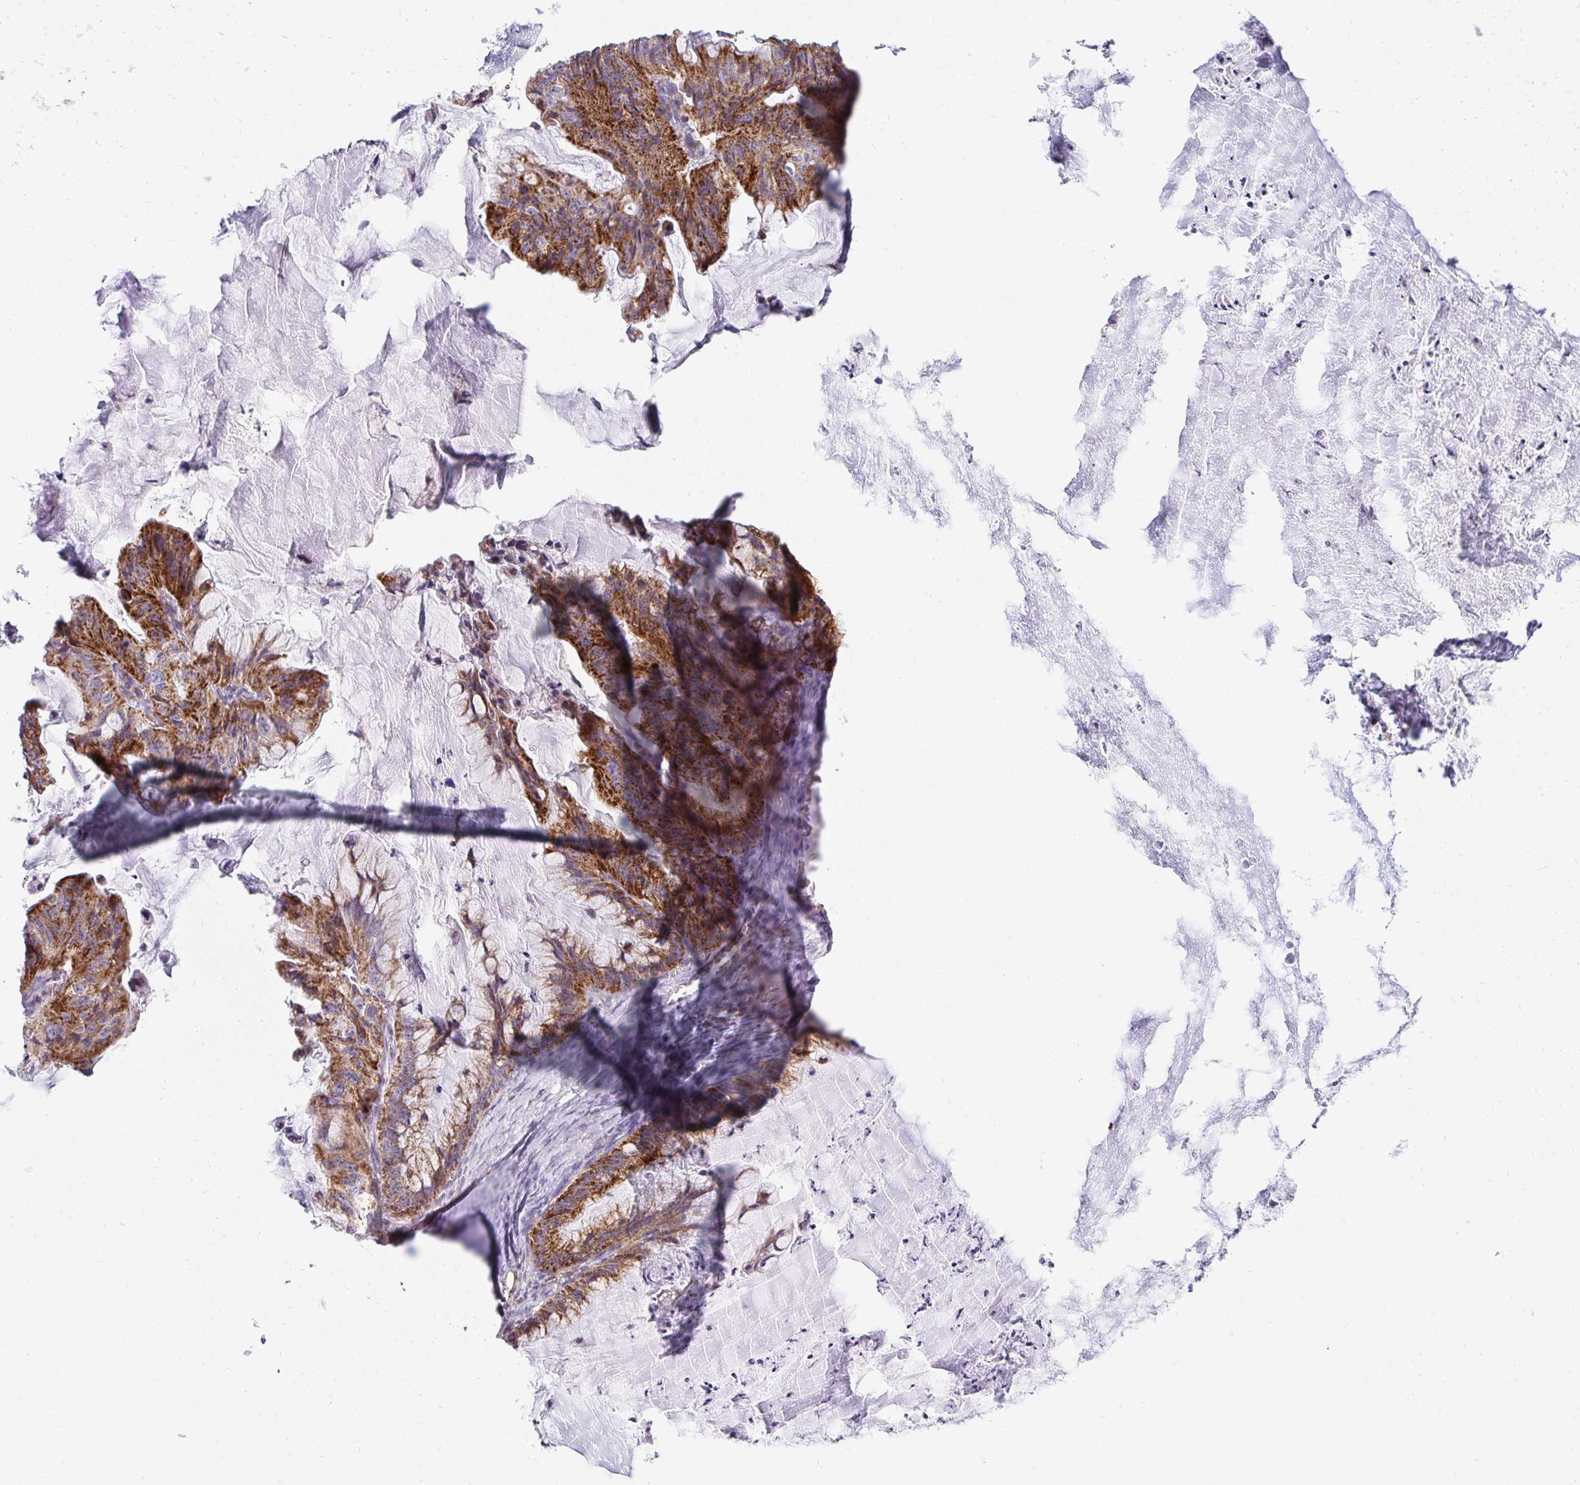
{"staining": {"intensity": "moderate", "quantity": ">75%", "location": "cytoplasmic/membranous"}, "tissue": "ovarian cancer", "cell_type": "Tumor cells", "image_type": "cancer", "snomed": [{"axis": "morphology", "description": "Cystadenocarcinoma, mucinous, NOS"}, {"axis": "topography", "description": "Ovary"}], "caption": "Immunohistochemistry photomicrograph of neoplastic tissue: human ovarian cancer stained using immunohistochemistry displays medium levels of moderate protein expression localized specifically in the cytoplasmic/membranous of tumor cells, appearing as a cytoplasmic/membranous brown color.", "gene": "EXOC5", "patient": {"sex": "female", "age": 72}}